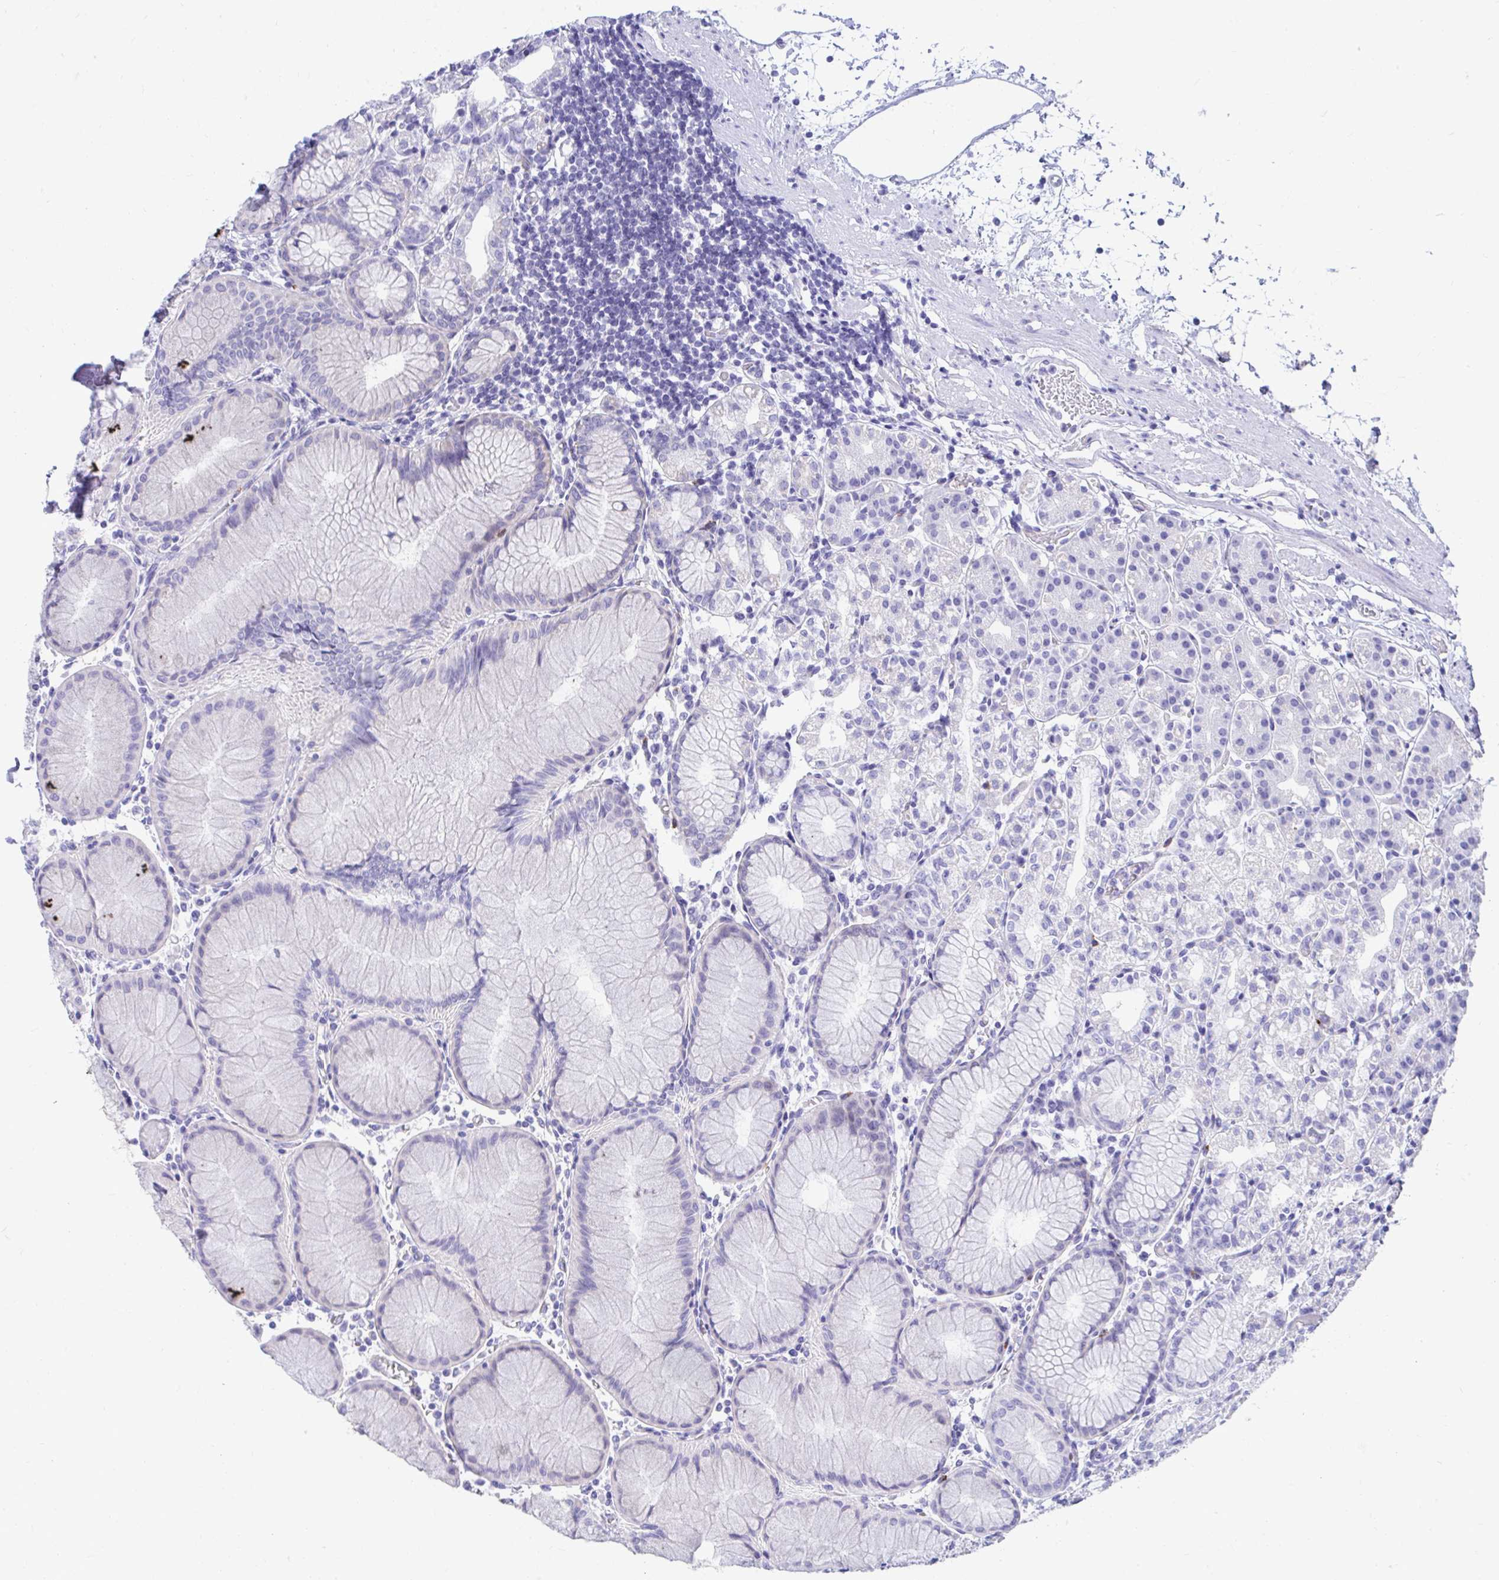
{"staining": {"intensity": "negative", "quantity": "none", "location": "none"}, "tissue": "stomach", "cell_type": "Glandular cells", "image_type": "normal", "snomed": [{"axis": "morphology", "description": "Normal tissue, NOS"}, {"axis": "topography", "description": "Stomach"}], "caption": "Immunohistochemistry of benign stomach reveals no staining in glandular cells. (DAB (3,3'-diaminobenzidine) immunohistochemistry visualized using brightfield microscopy, high magnification).", "gene": "SHISA8", "patient": {"sex": "female", "age": 57}}